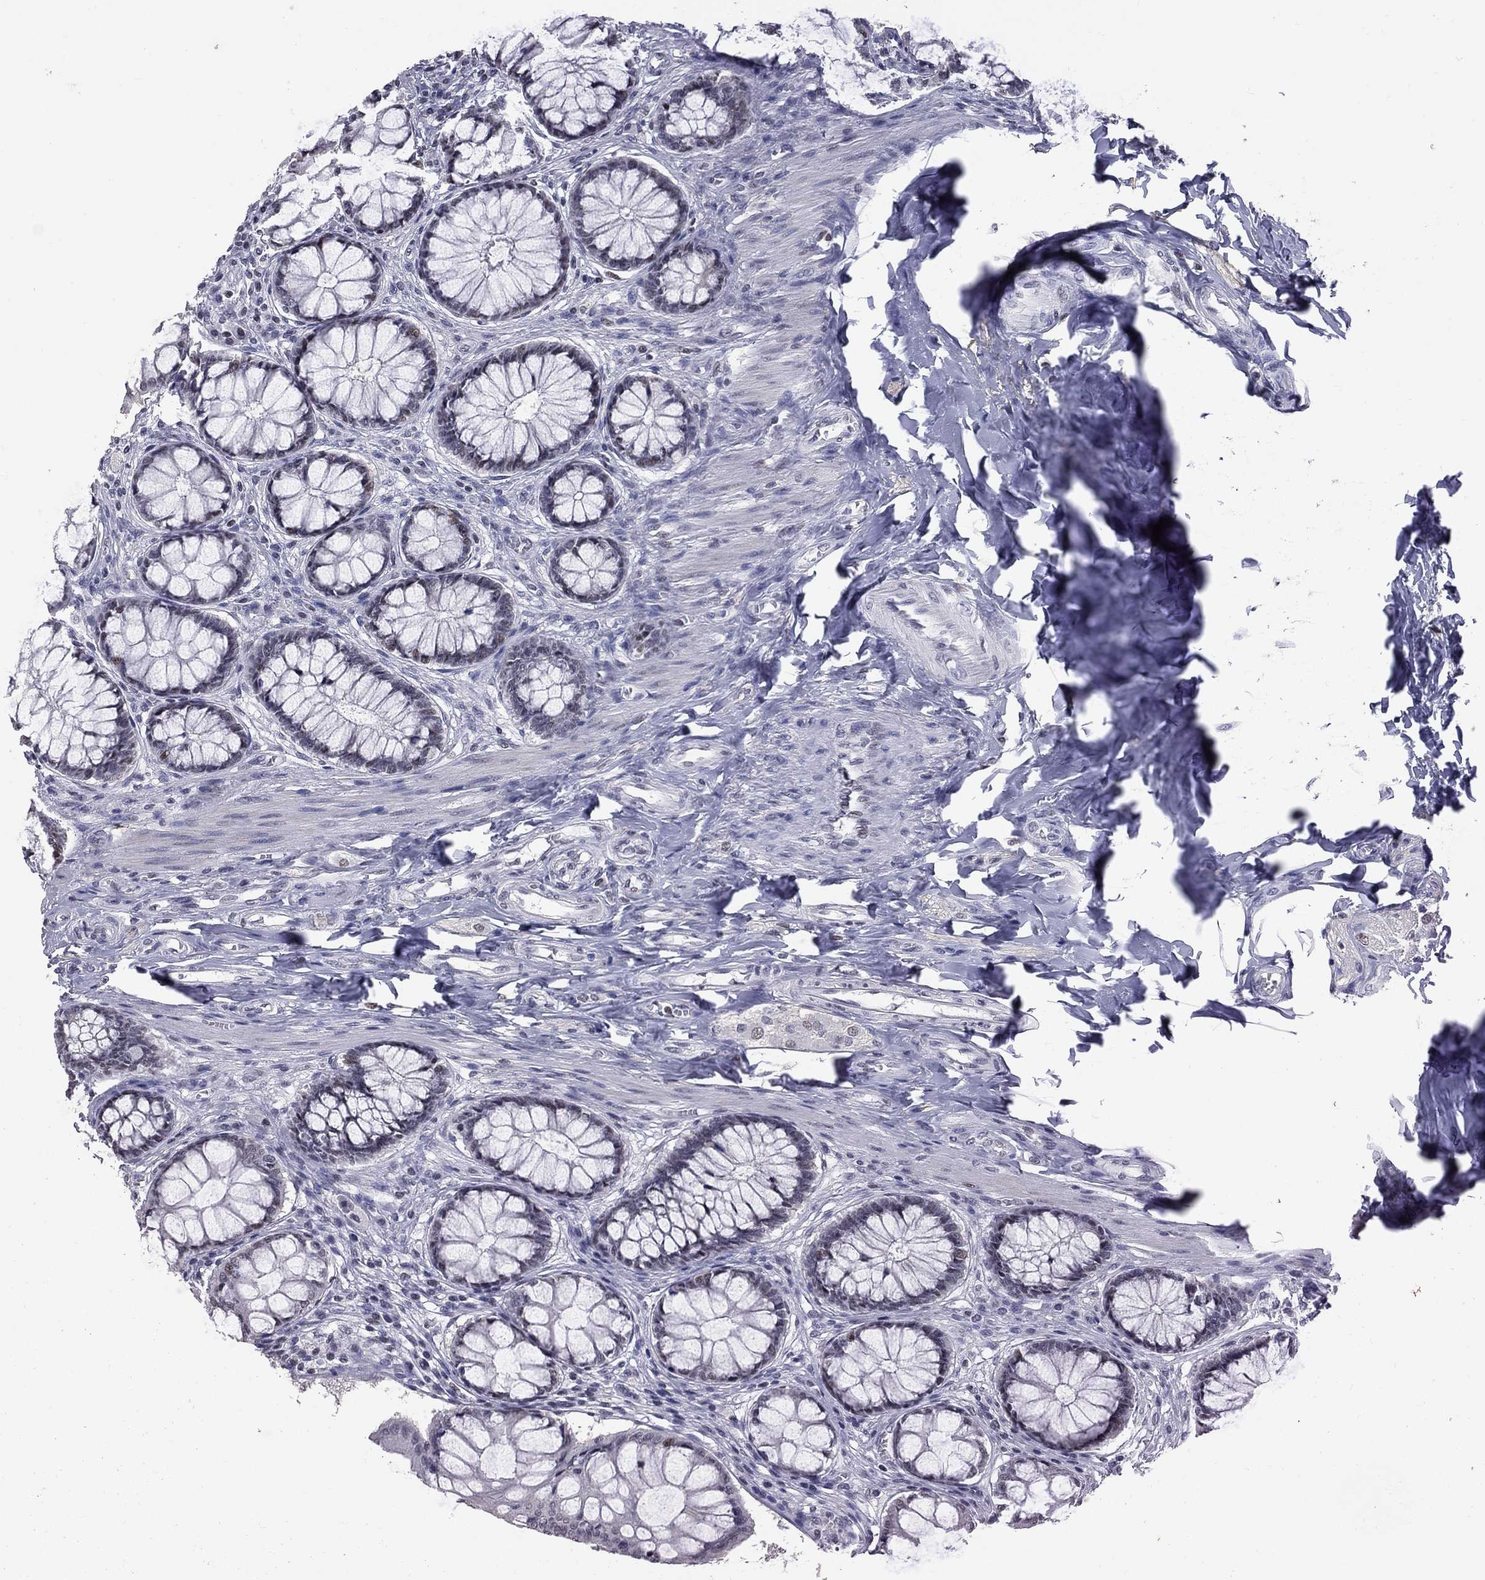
{"staining": {"intensity": "negative", "quantity": "none", "location": "none"}, "tissue": "colon", "cell_type": "Endothelial cells", "image_type": "normal", "snomed": [{"axis": "morphology", "description": "Normal tissue, NOS"}, {"axis": "topography", "description": "Colon"}], "caption": "This is a micrograph of immunohistochemistry staining of normal colon, which shows no positivity in endothelial cells. (Brightfield microscopy of DAB immunohistochemistry at high magnification).", "gene": "ZNF154", "patient": {"sex": "female", "age": 65}}